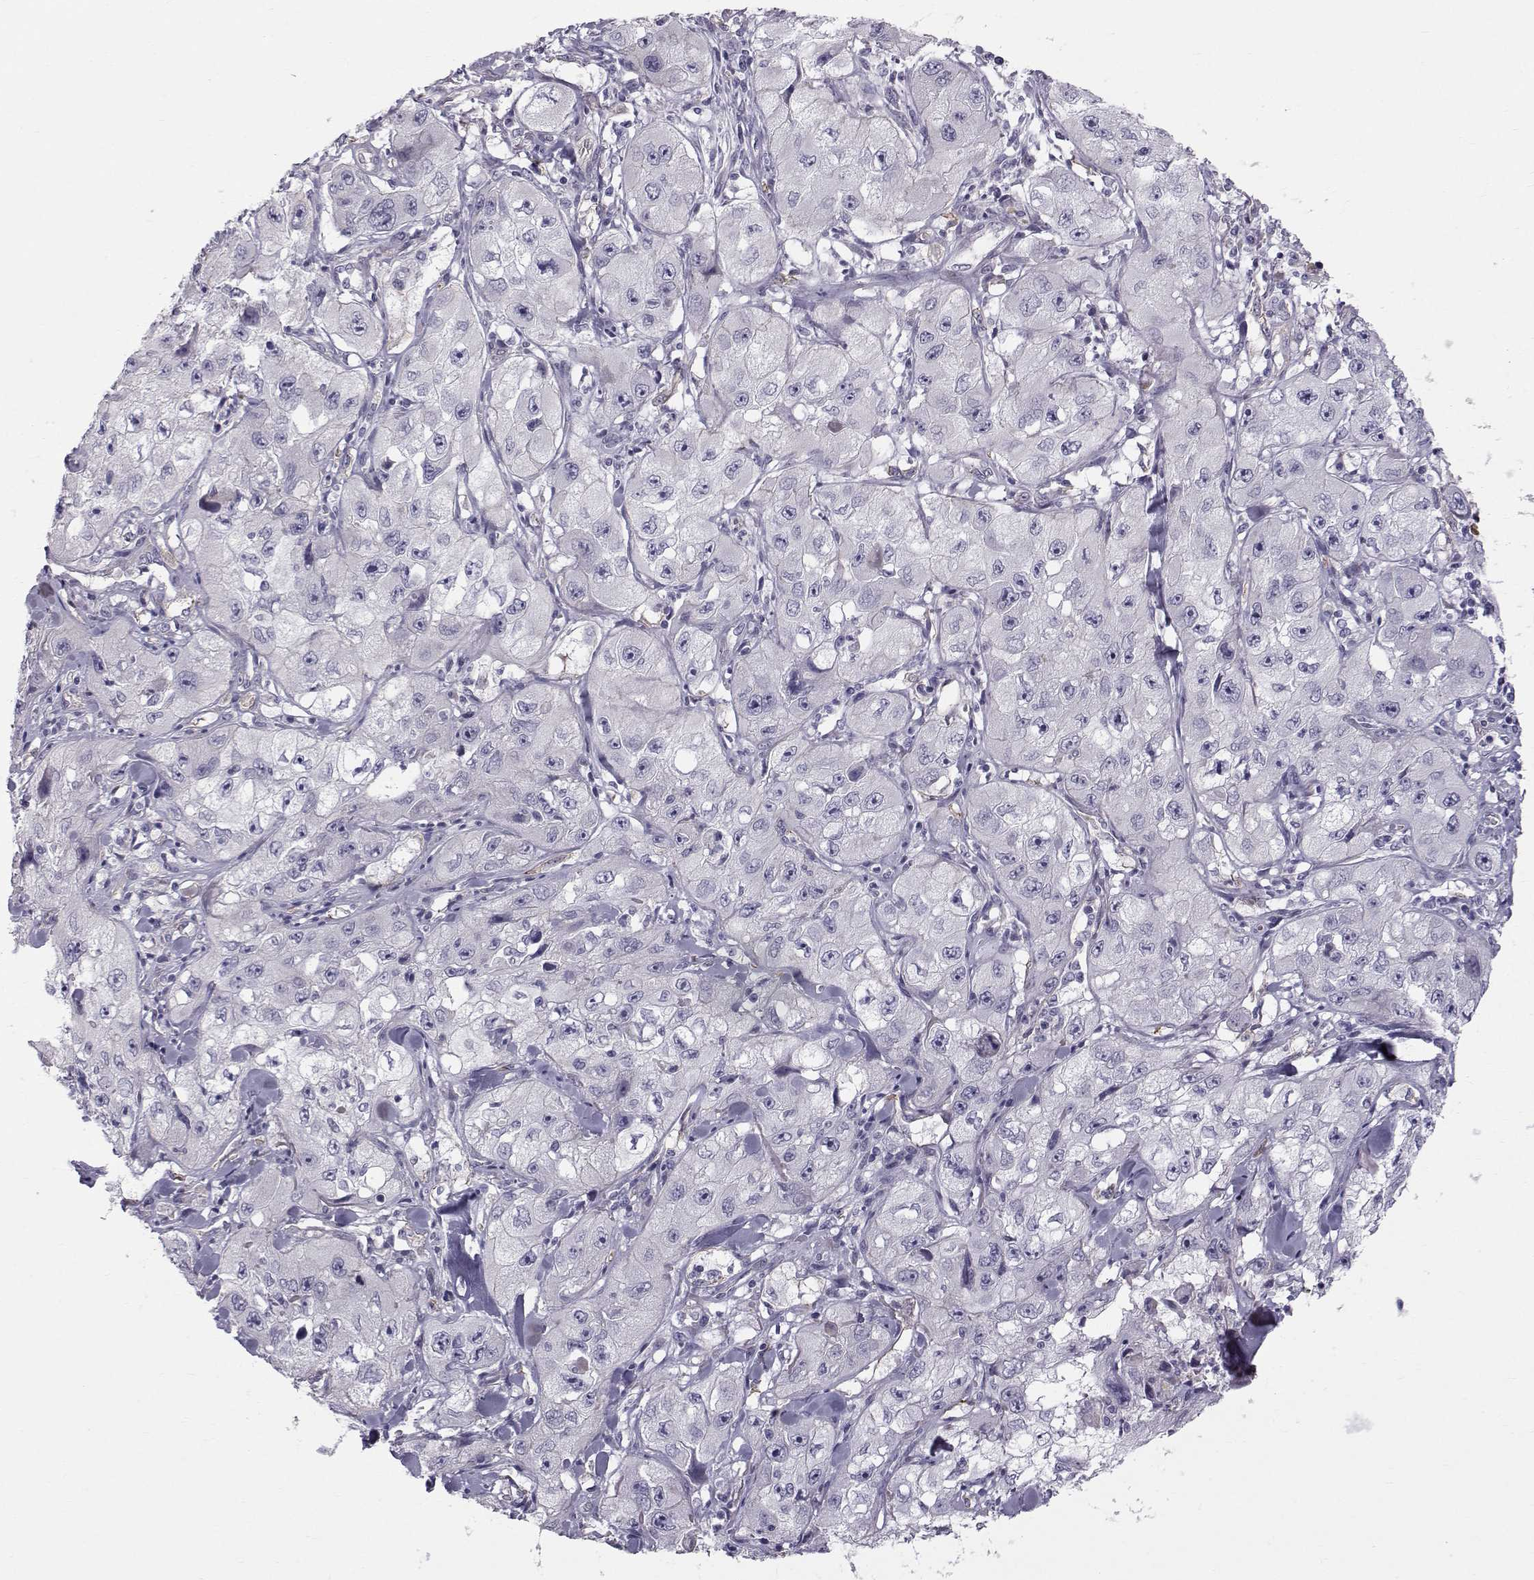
{"staining": {"intensity": "negative", "quantity": "none", "location": "none"}, "tissue": "skin cancer", "cell_type": "Tumor cells", "image_type": "cancer", "snomed": [{"axis": "morphology", "description": "Squamous cell carcinoma, NOS"}, {"axis": "topography", "description": "Skin"}, {"axis": "topography", "description": "Subcutis"}], "caption": "The IHC image has no significant positivity in tumor cells of skin cancer (squamous cell carcinoma) tissue.", "gene": "QPCT", "patient": {"sex": "male", "age": 73}}